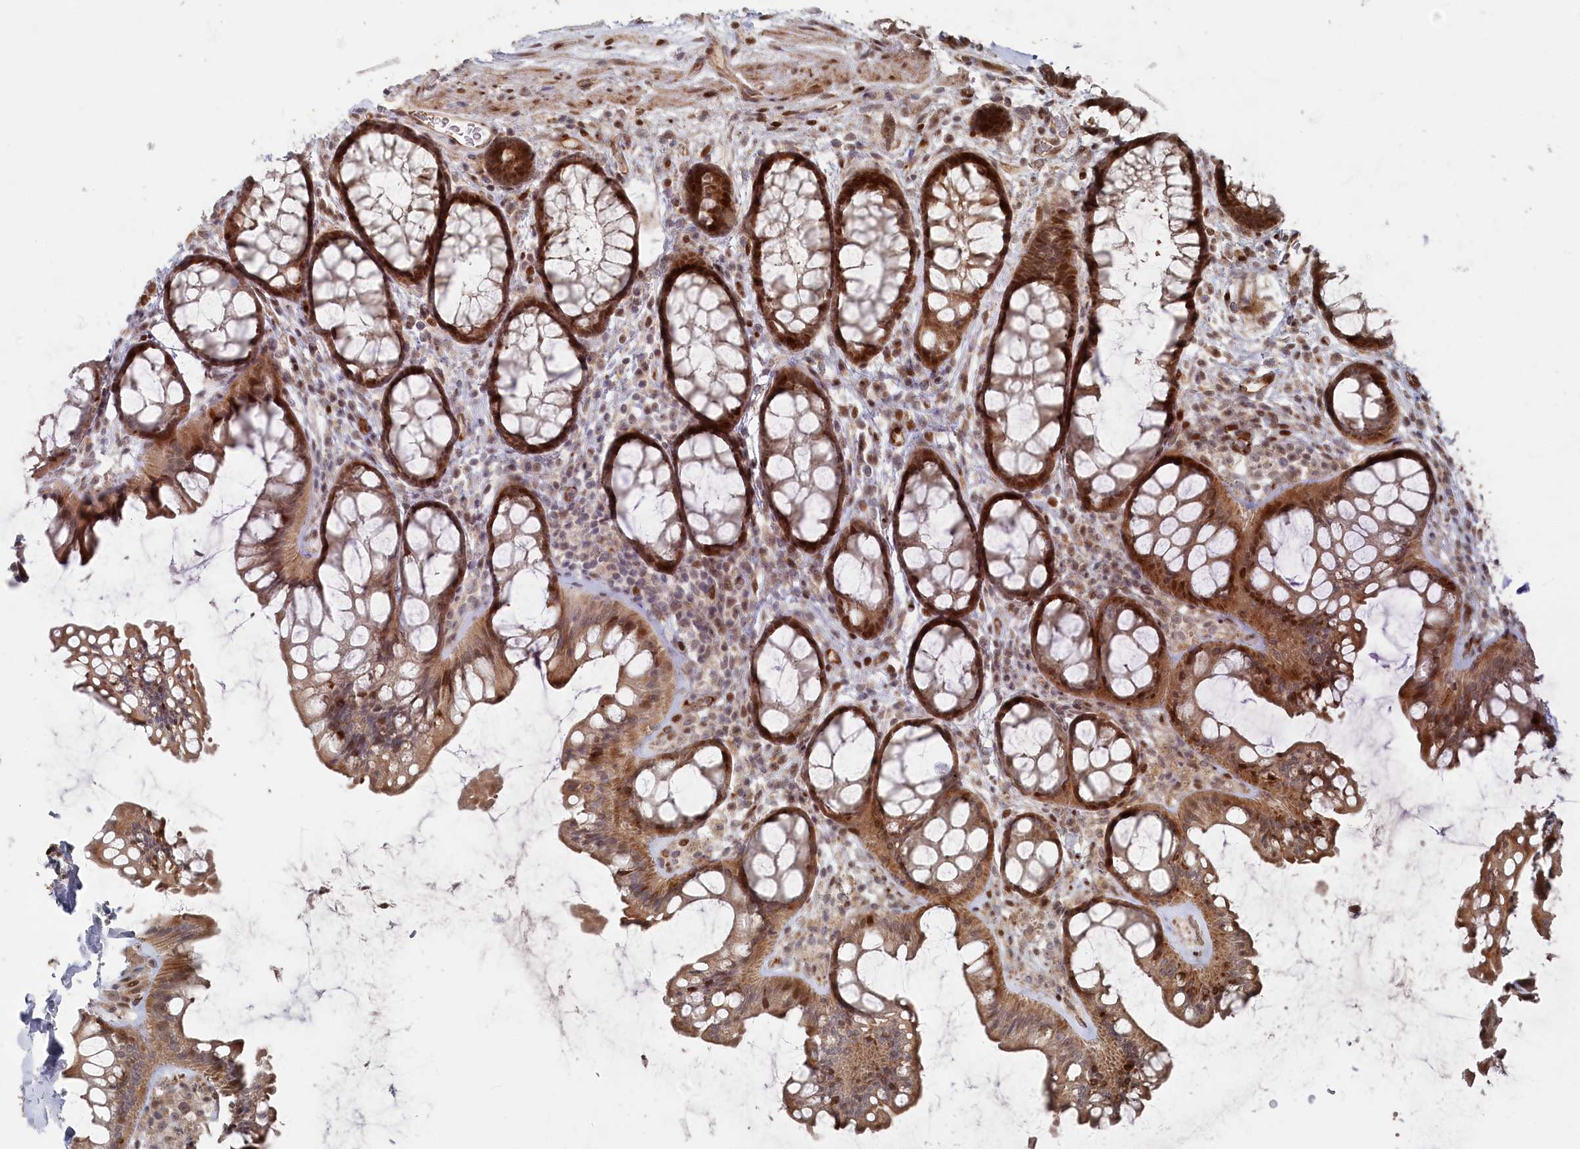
{"staining": {"intensity": "moderate", "quantity": ">75%", "location": "cytoplasmic/membranous,nuclear"}, "tissue": "colon", "cell_type": "Endothelial cells", "image_type": "normal", "snomed": [{"axis": "morphology", "description": "Normal tissue, NOS"}, {"axis": "topography", "description": "Colon"}], "caption": "IHC photomicrograph of normal colon stained for a protein (brown), which demonstrates medium levels of moderate cytoplasmic/membranous,nuclear expression in about >75% of endothelial cells.", "gene": "POLR3A", "patient": {"sex": "female", "age": 82}}